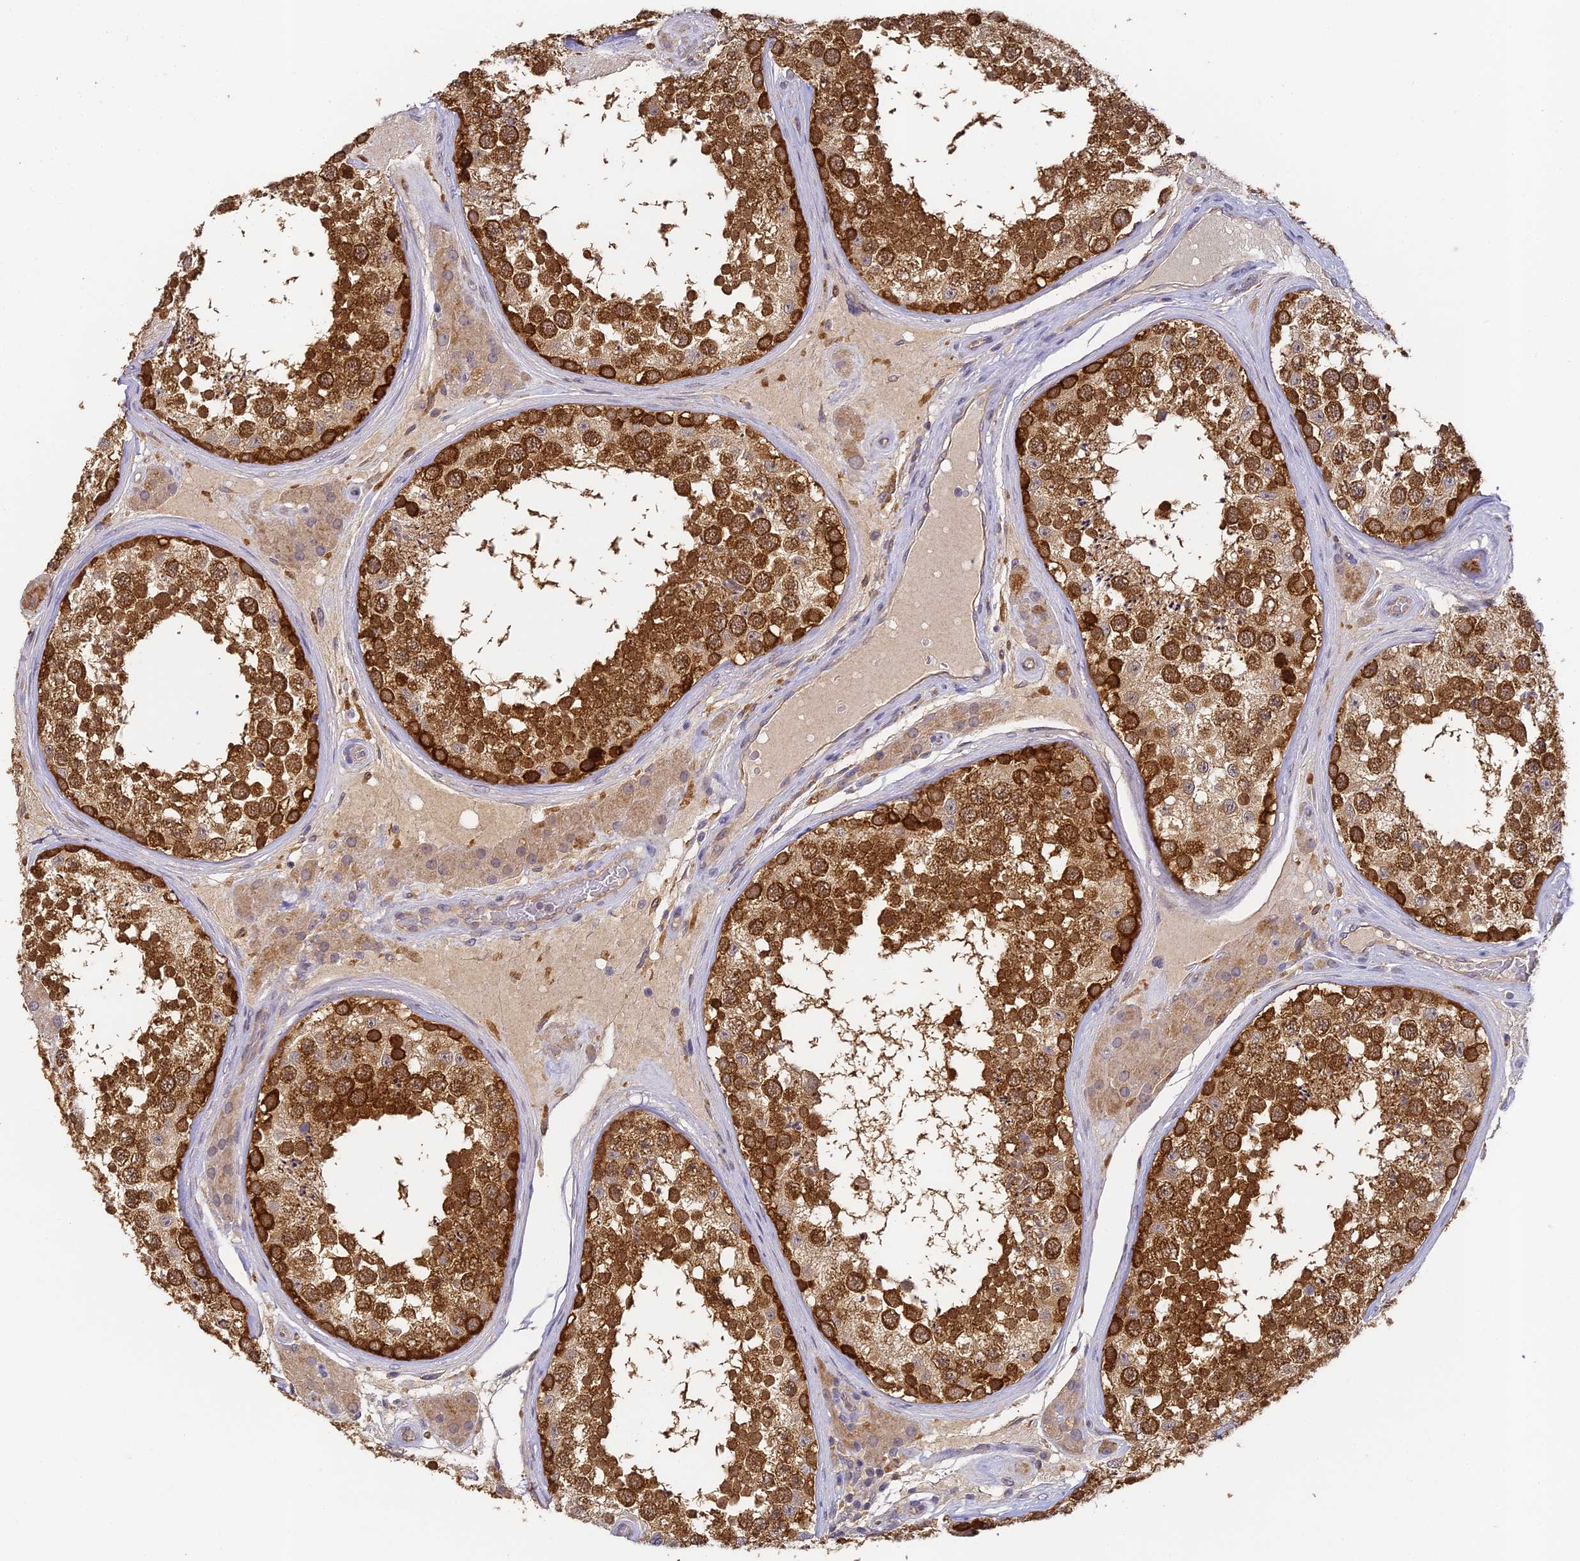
{"staining": {"intensity": "strong", "quantity": ">75%", "location": "cytoplasmic/membranous"}, "tissue": "testis", "cell_type": "Cells in seminiferous ducts", "image_type": "normal", "snomed": [{"axis": "morphology", "description": "Normal tissue, NOS"}, {"axis": "topography", "description": "Testis"}], "caption": "Protein analysis of unremarkable testis shows strong cytoplasmic/membranous positivity in about >75% of cells in seminiferous ducts. Ihc stains the protein in brown and the nuclei are stained blue.", "gene": "YAE1", "patient": {"sex": "male", "age": 46}}